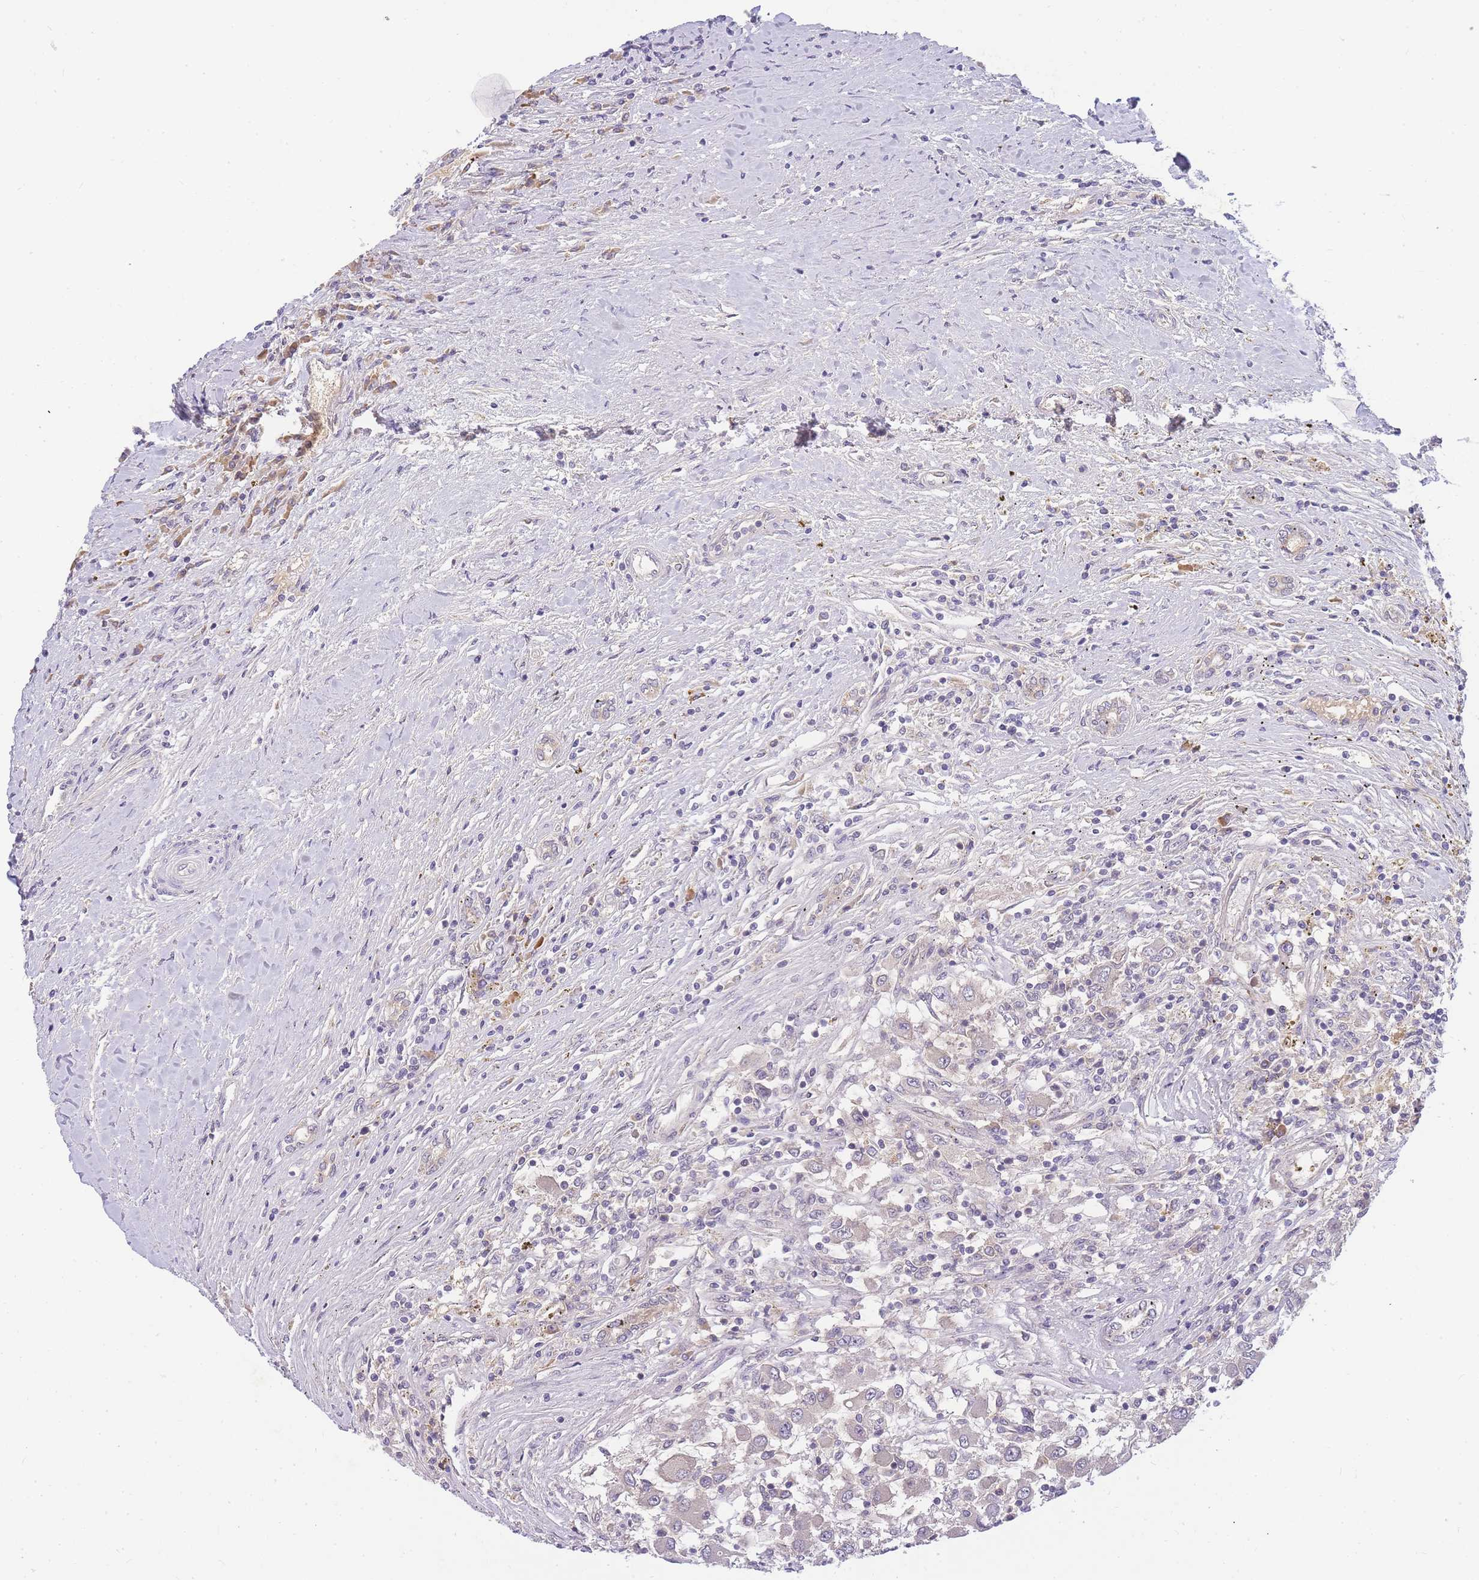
{"staining": {"intensity": "negative", "quantity": "none", "location": "none"}, "tissue": "renal cancer", "cell_type": "Tumor cells", "image_type": "cancer", "snomed": [{"axis": "morphology", "description": "Adenocarcinoma, NOS"}, {"axis": "topography", "description": "Kidney"}], "caption": "Renal adenocarcinoma was stained to show a protein in brown. There is no significant expression in tumor cells.", "gene": "ZNF577", "patient": {"sex": "female", "age": 67}}